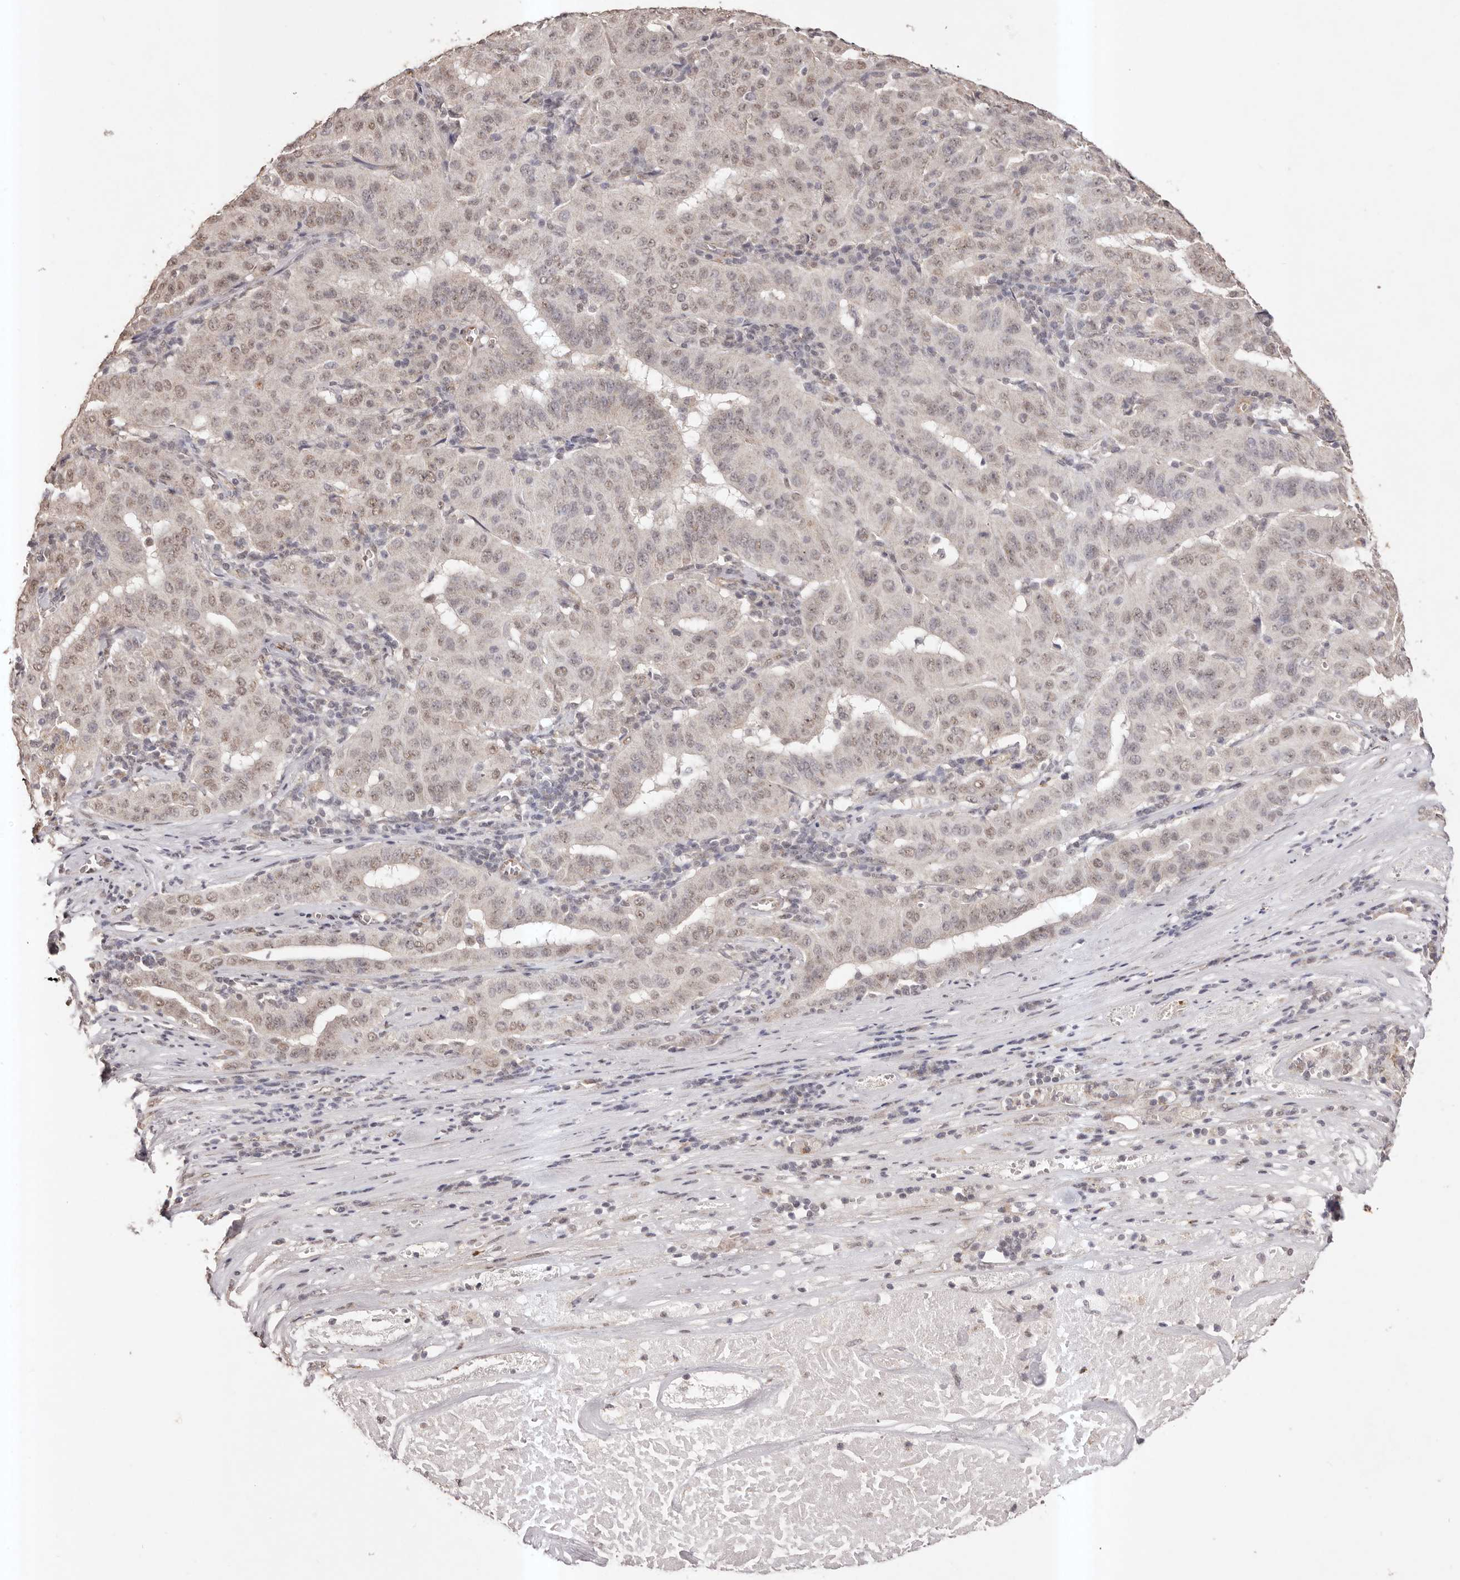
{"staining": {"intensity": "weak", "quantity": ">75%", "location": "nuclear"}, "tissue": "pancreatic cancer", "cell_type": "Tumor cells", "image_type": "cancer", "snomed": [{"axis": "morphology", "description": "Adenocarcinoma, NOS"}, {"axis": "topography", "description": "Pancreas"}], "caption": "Adenocarcinoma (pancreatic) stained with a protein marker reveals weak staining in tumor cells.", "gene": "RPS6KA5", "patient": {"sex": "male", "age": 63}}